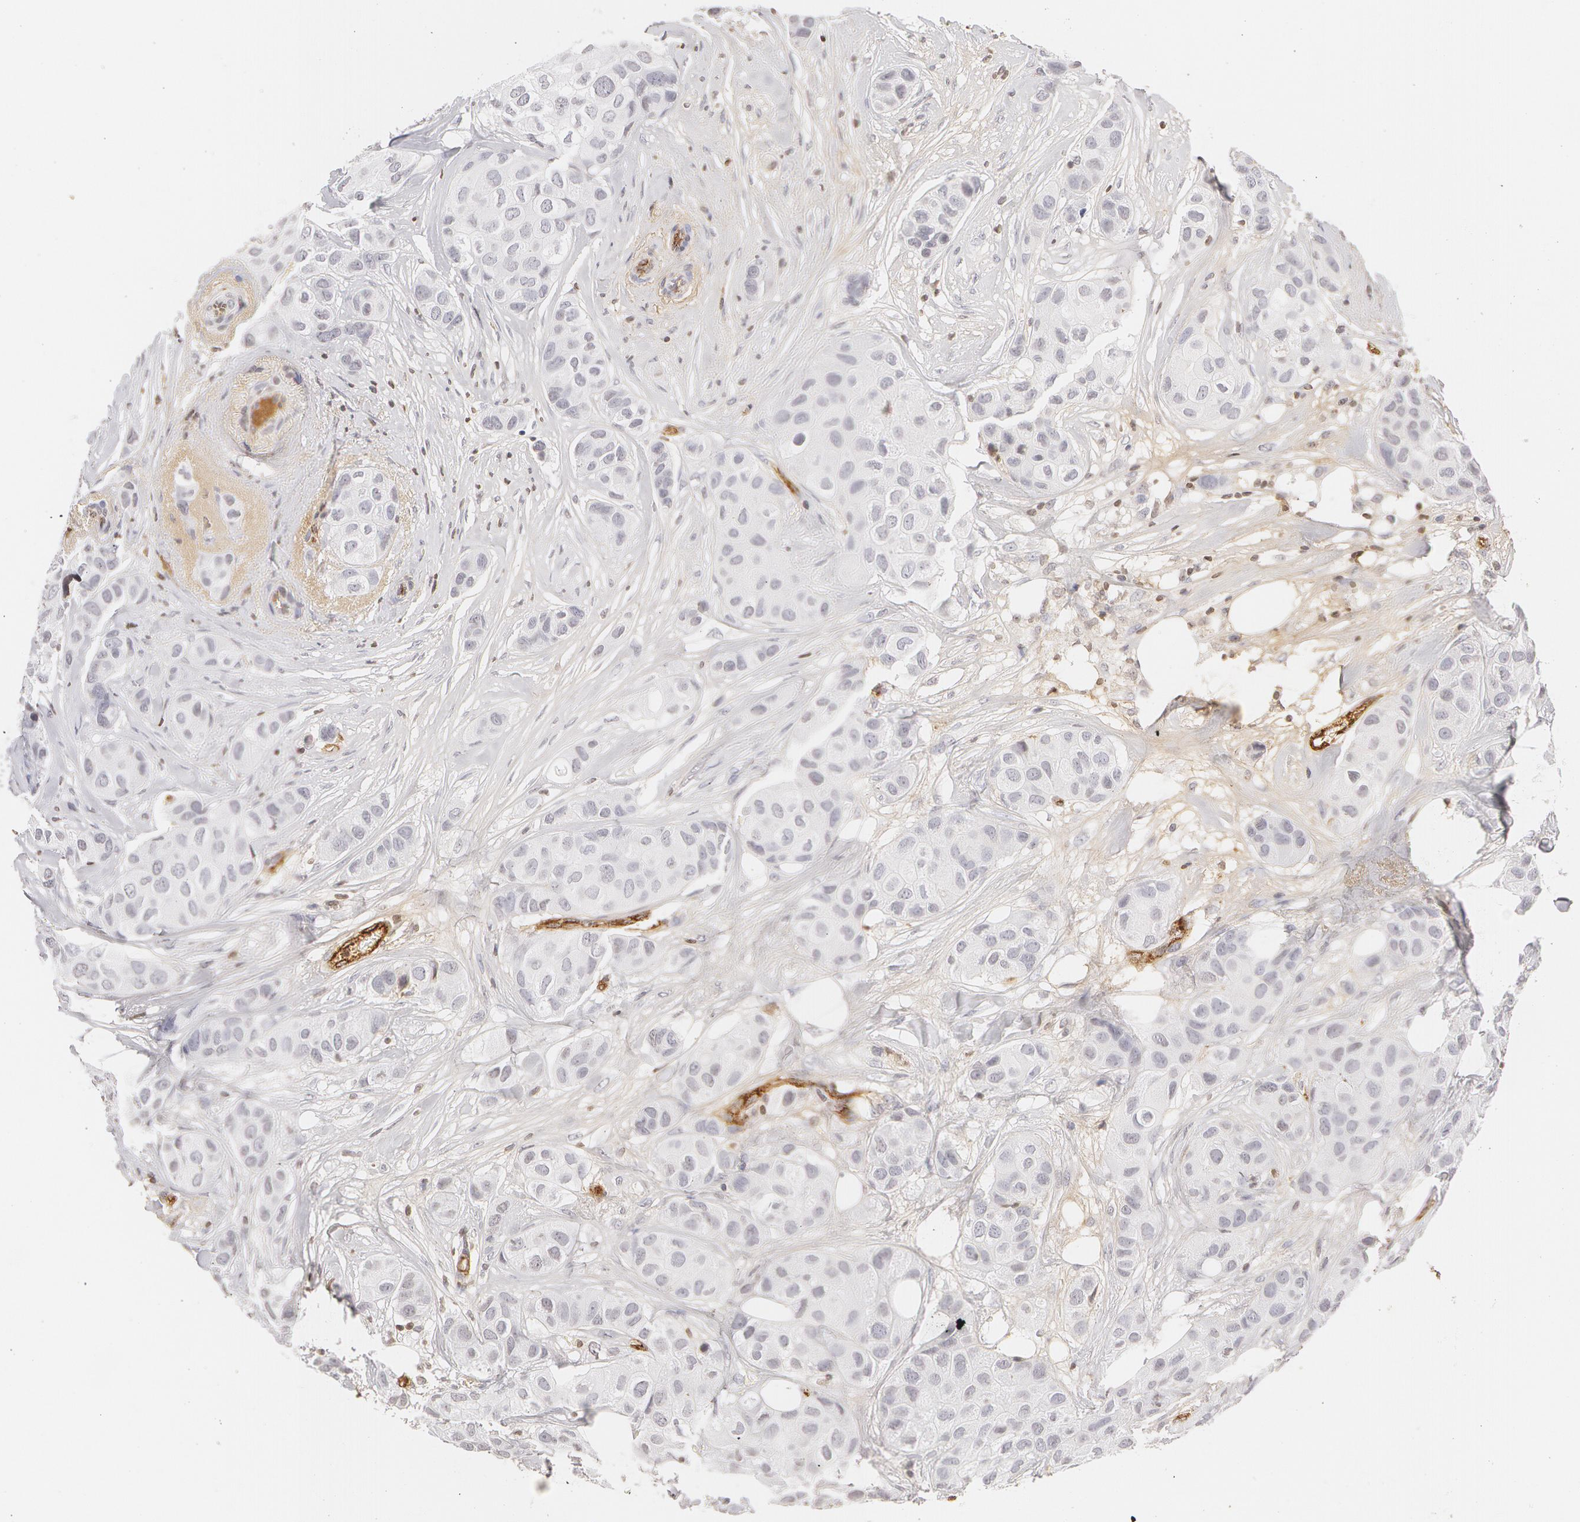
{"staining": {"intensity": "negative", "quantity": "none", "location": "none"}, "tissue": "breast cancer", "cell_type": "Tumor cells", "image_type": "cancer", "snomed": [{"axis": "morphology", "description": "Duct carcinoma"}, {"axis": "topography", "description": "Breast"}], "caption": "Immunohistochemical staining of human invasive ductal carcinoma (breast) shows no significant positivity in tumor cells.", "gene": "VWF", "patient": {"sex": "female", "age": 68}}